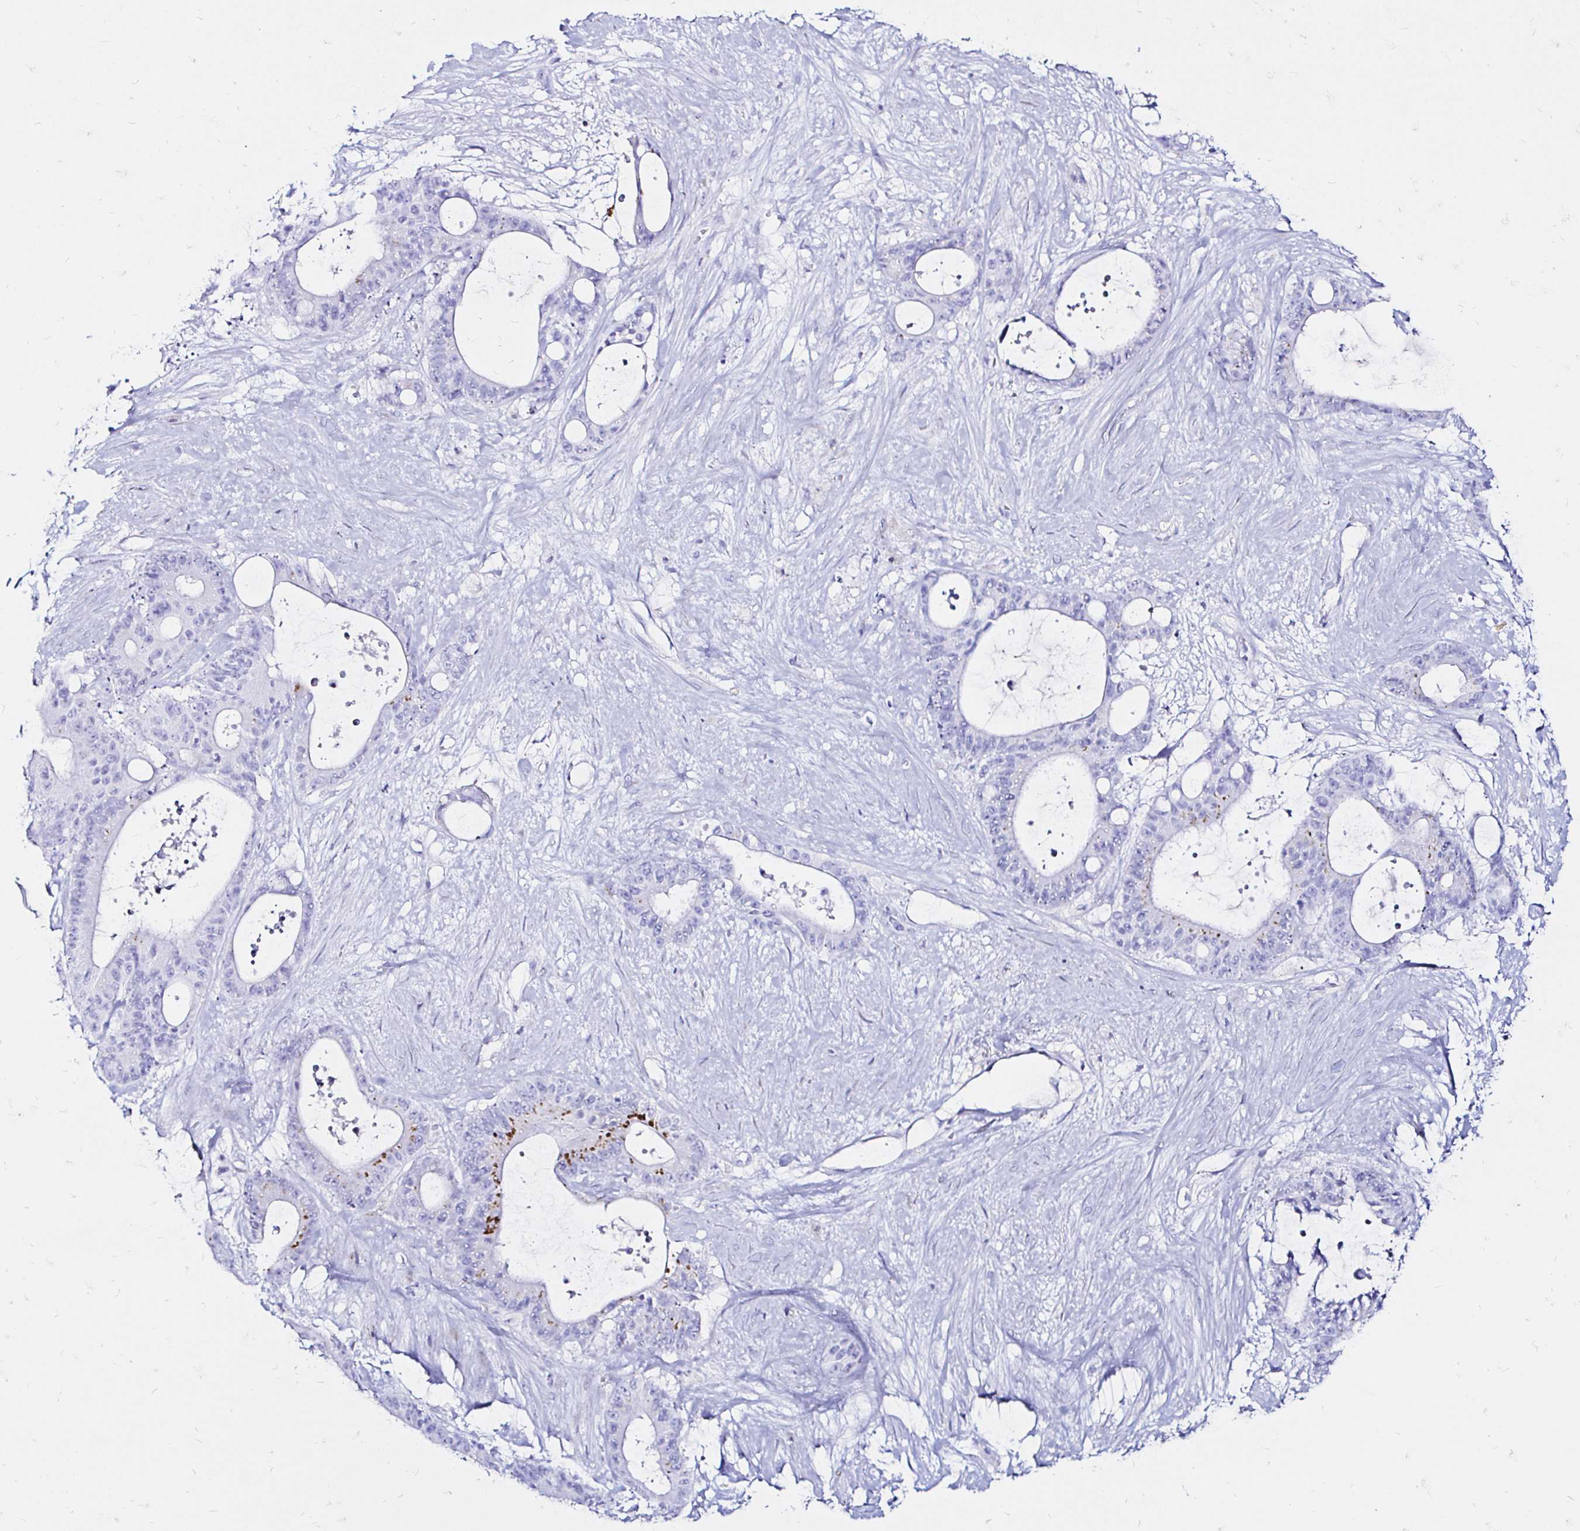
{"staining": {"intensity": "strong", "quantity": "<25%", "location": "cytoplasmic/membranous"}, "tissue": "liver cancer", "cell_type": "Tumor cells", "image_type": "cancer", "snomed": [{"axis": "morphology", "description": "Normal tissue, NOS"}, {"axis": "morphology", "description": "Cholangiocarcinoma"}, {"axis": "topography", "description": "Liver"}, {"axis": "topography", "description": "Peripheral nerve tissue"}], "caption": "Protein expression analysis of liver cancer (cholangiocarcinoma) exhibits strong cytoplasmic/membranous positivity in approximately <25% of tumor cells. (IHC, brightfield microscopy, high magnification).", "gene": "ZNF432", "patient": {"sex": "female", "age": 73}}